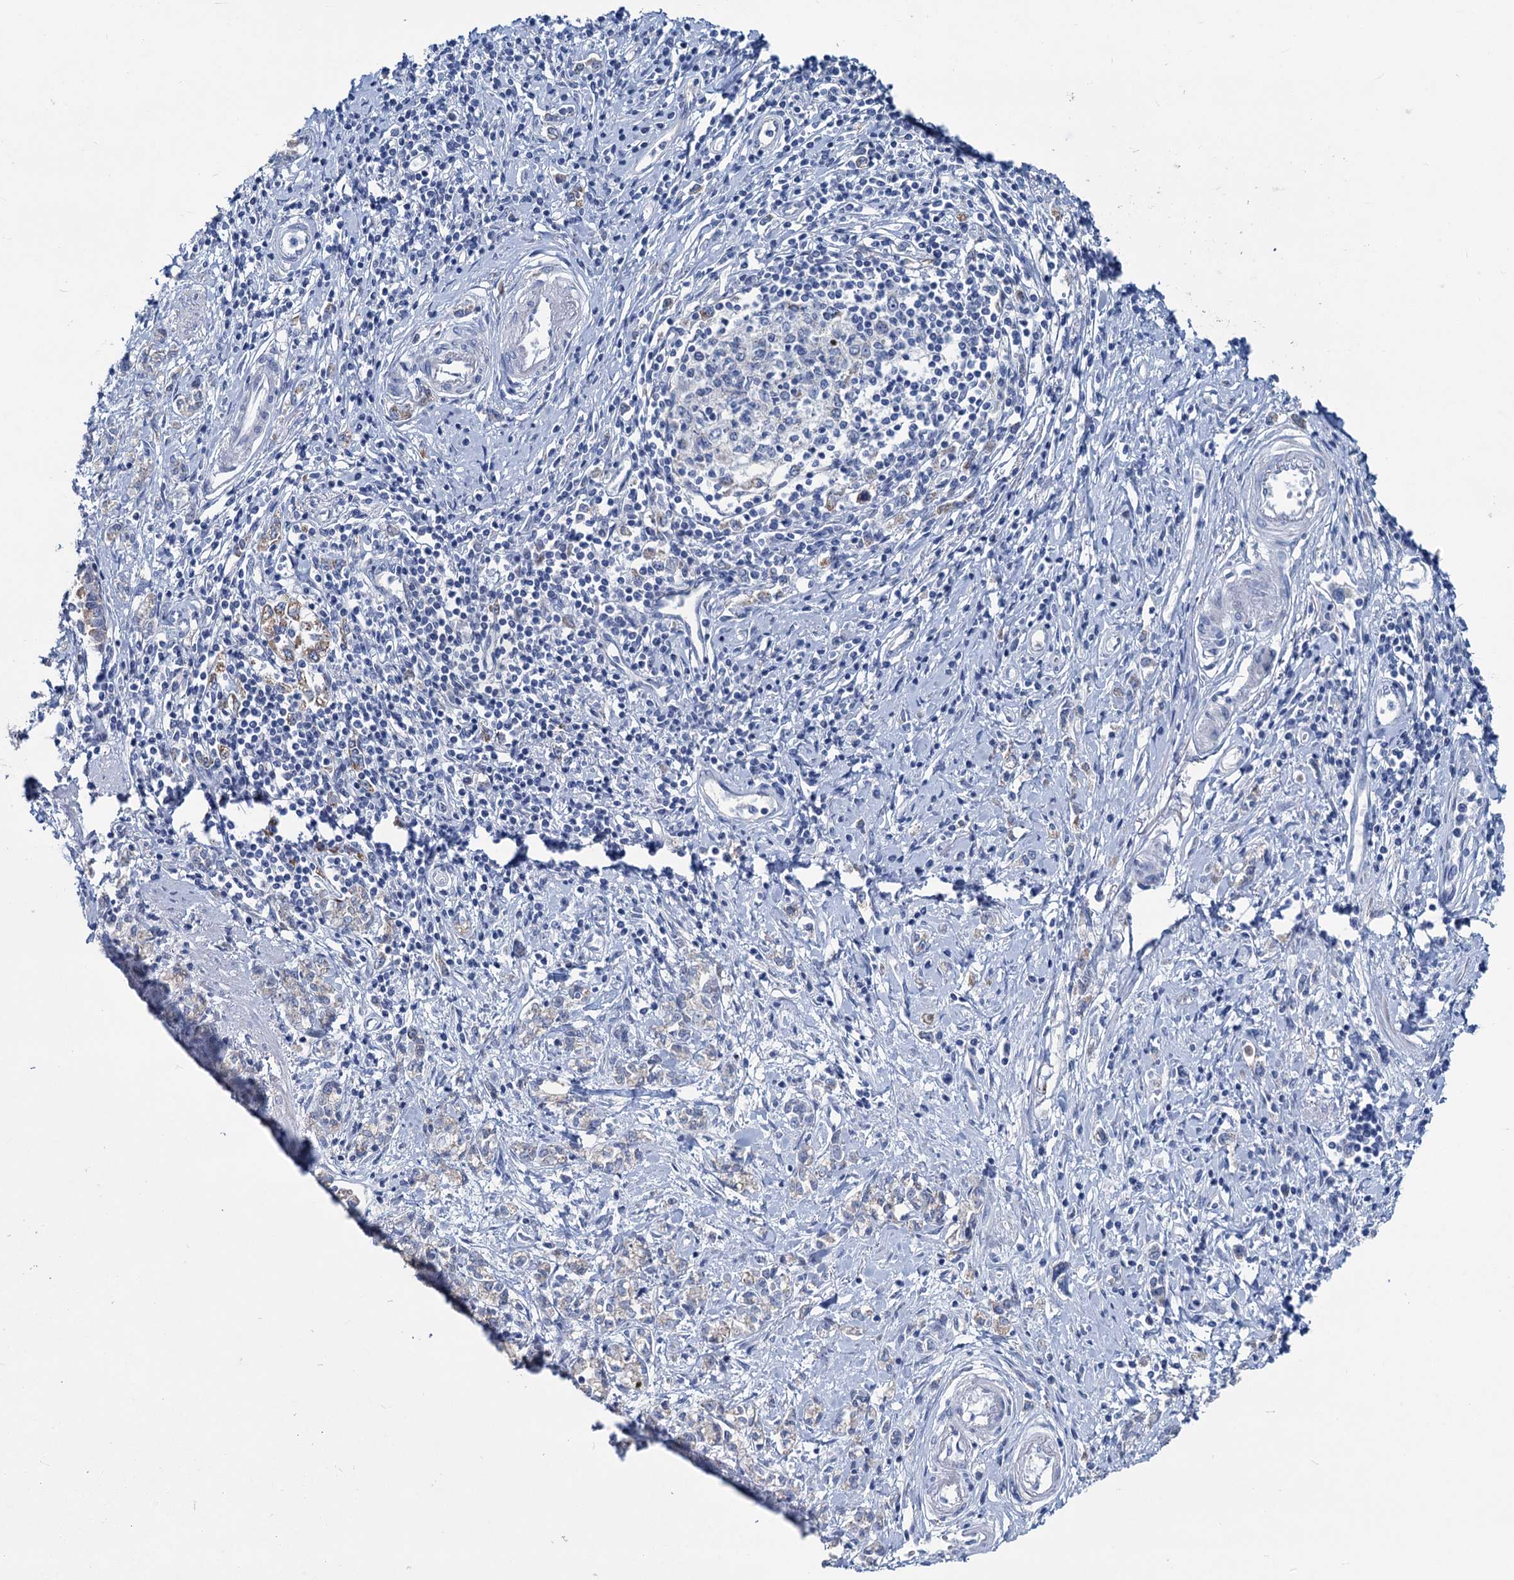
{"staining": {"intensity": "negative", "quantity": "none", "location": "none"}, "tissue": "stomach cancer", "cell_type": "Tumor cells", "image_type": "cancer", "snomed": [{"axis": "morphology", "description": "Adenocarcinoma, NOS"}, {"axis": "topography", "description": "Stomach"}], "caption": "Immunohistochemistry (IHC) micrograph of neoplastic tissue: stomach cancer stained with DAB demonstrates no significant protein staining in tumor cells. The staining was performed using DAB (3,3'-diaminobenzidine) to visualize the protein expression in brown, while the nuclei were stained in blue with hematoxylin (Magnification: 20x).", "gene": "CHDH", "patient": {"sex": "female", "age": 76}}